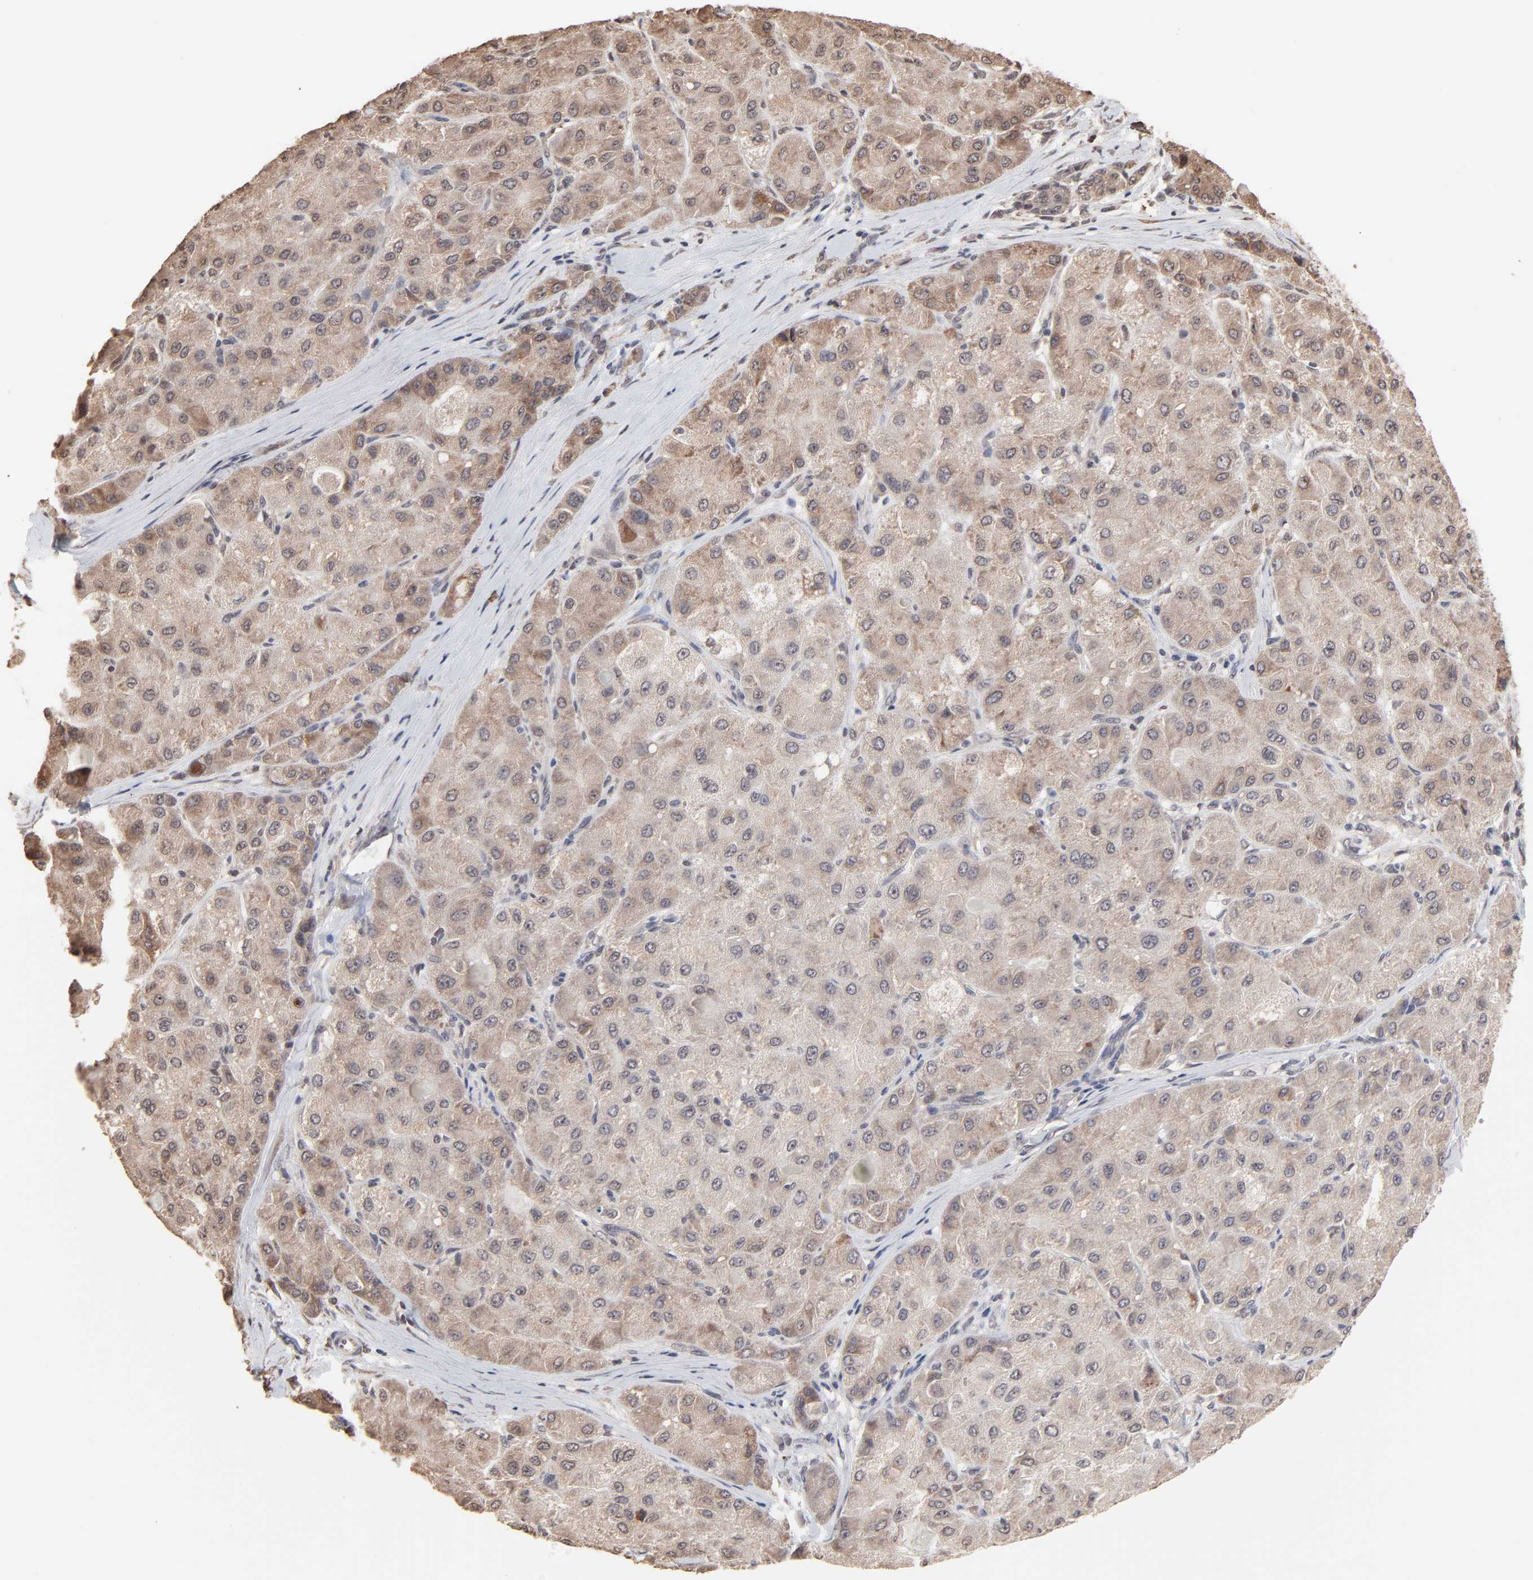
{"staining": {"intensity": "weak", "quantity": ">75%", "location": "cytoplasmic/membranous"}, "tissue": "liver cancer", "cell_type": "Tumor cells", "image_type": "cancer", "snomed": [{"axis": "morphology", "description": "Carcinoma, Hepatocellular, NOS"}, {"axis": "topography", "description": "Liver"}], "caption": "High-power microscopy captured an IHC histopathology image of liver cancer, revealing weak cytoplasmic/membranous expression in about >75% of tumor cells.", "gene": "CHM", "patient": {"sex": "male", "age": 80}}